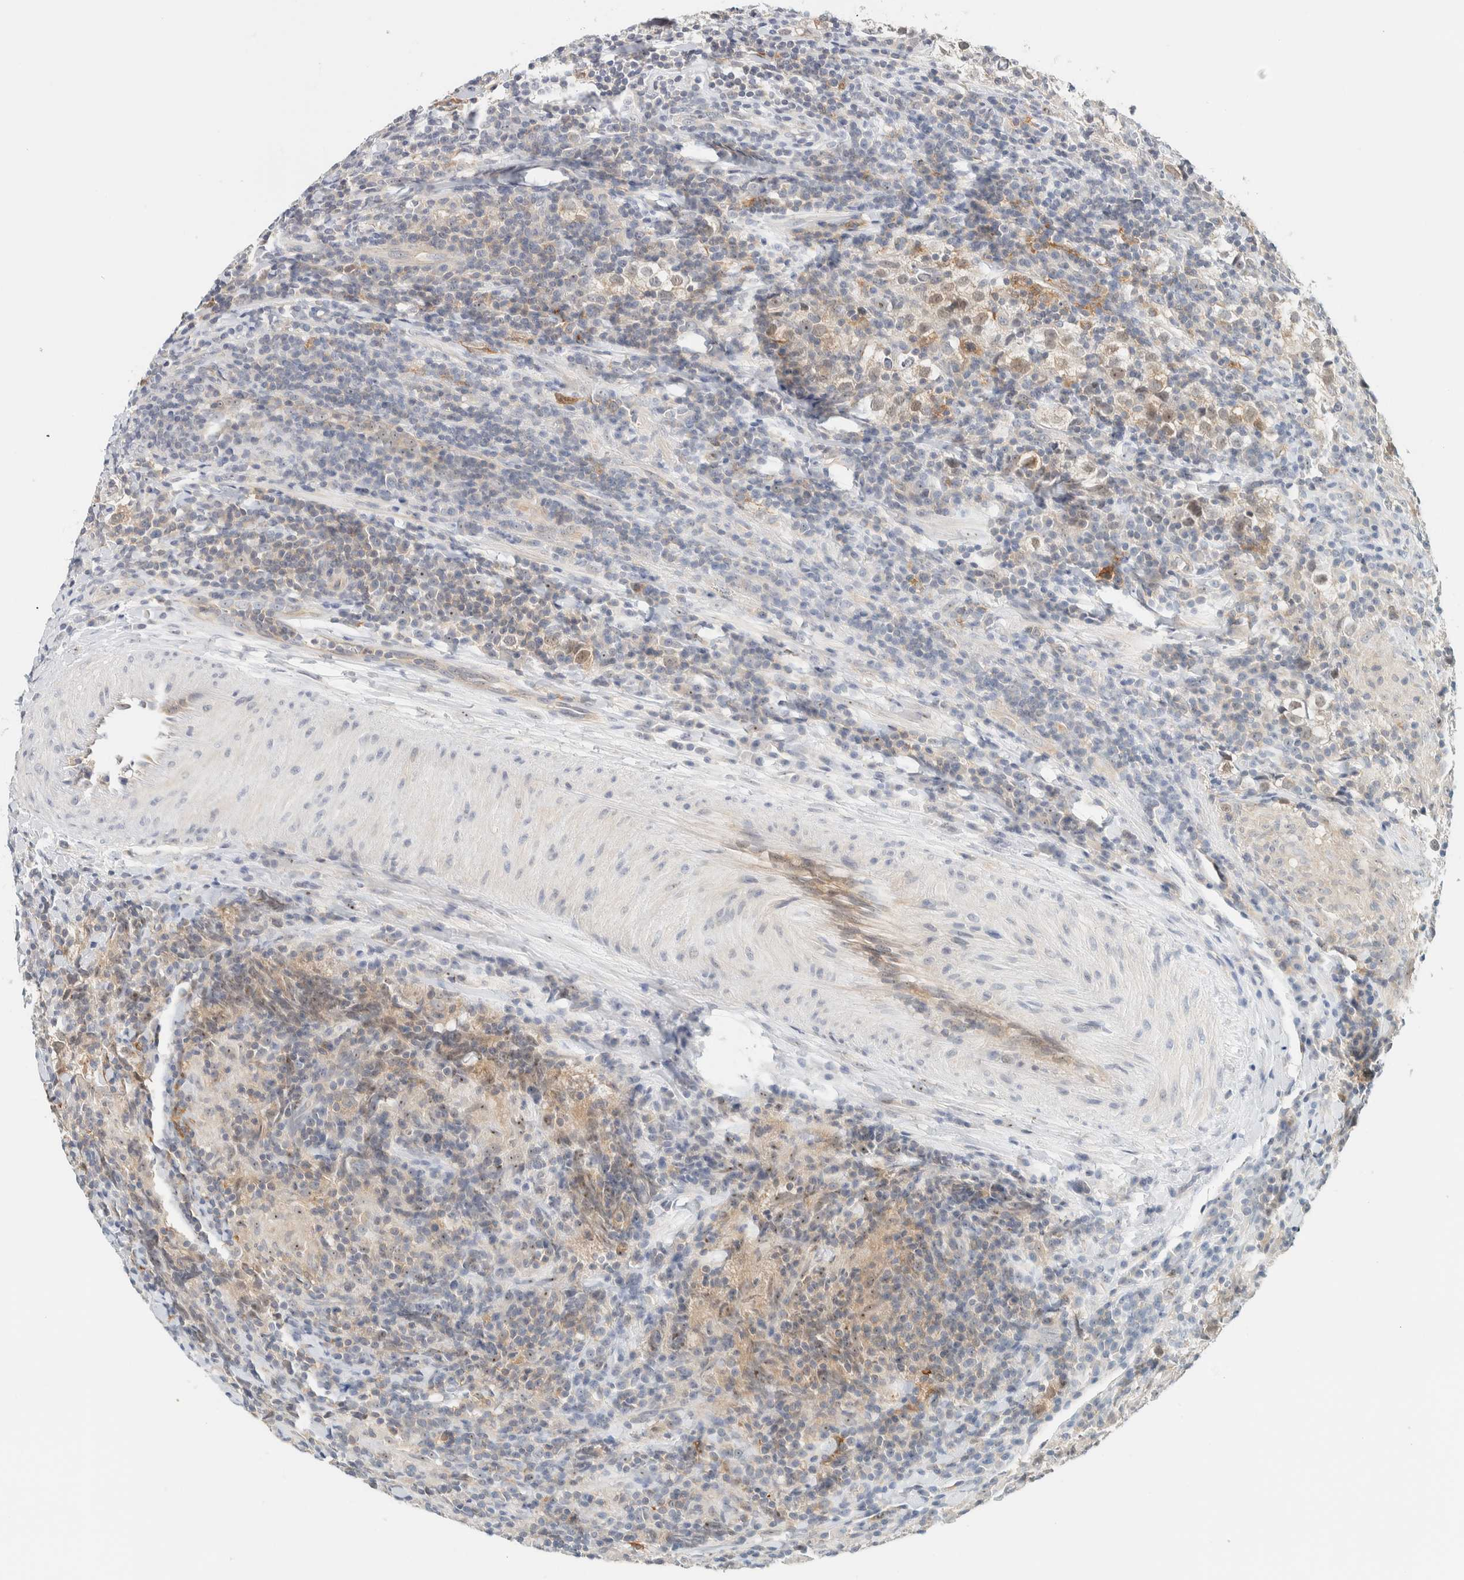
{"staining": {"intensity": "weak", "quantity": "25%-75%", "location": "cytoplasmic/membranous,nuclear"}, "tissue": "testis cancer", "cell_type": "Tumor cells", "image_type": "cancer", "snomed": [{"axis": "morphology", "description": "Seminoma, NOS"}, {"axis": "morphology", "description": "Carcinoma, Embryonal, NOS"}, {"axis": "topography", "description": "Testis"}], "caption": "Testis cancer stained with a protein marker displays weak staining in tumor cells.", "gene": "NDE1", "patient": {"sex": "male", "age": 36}}